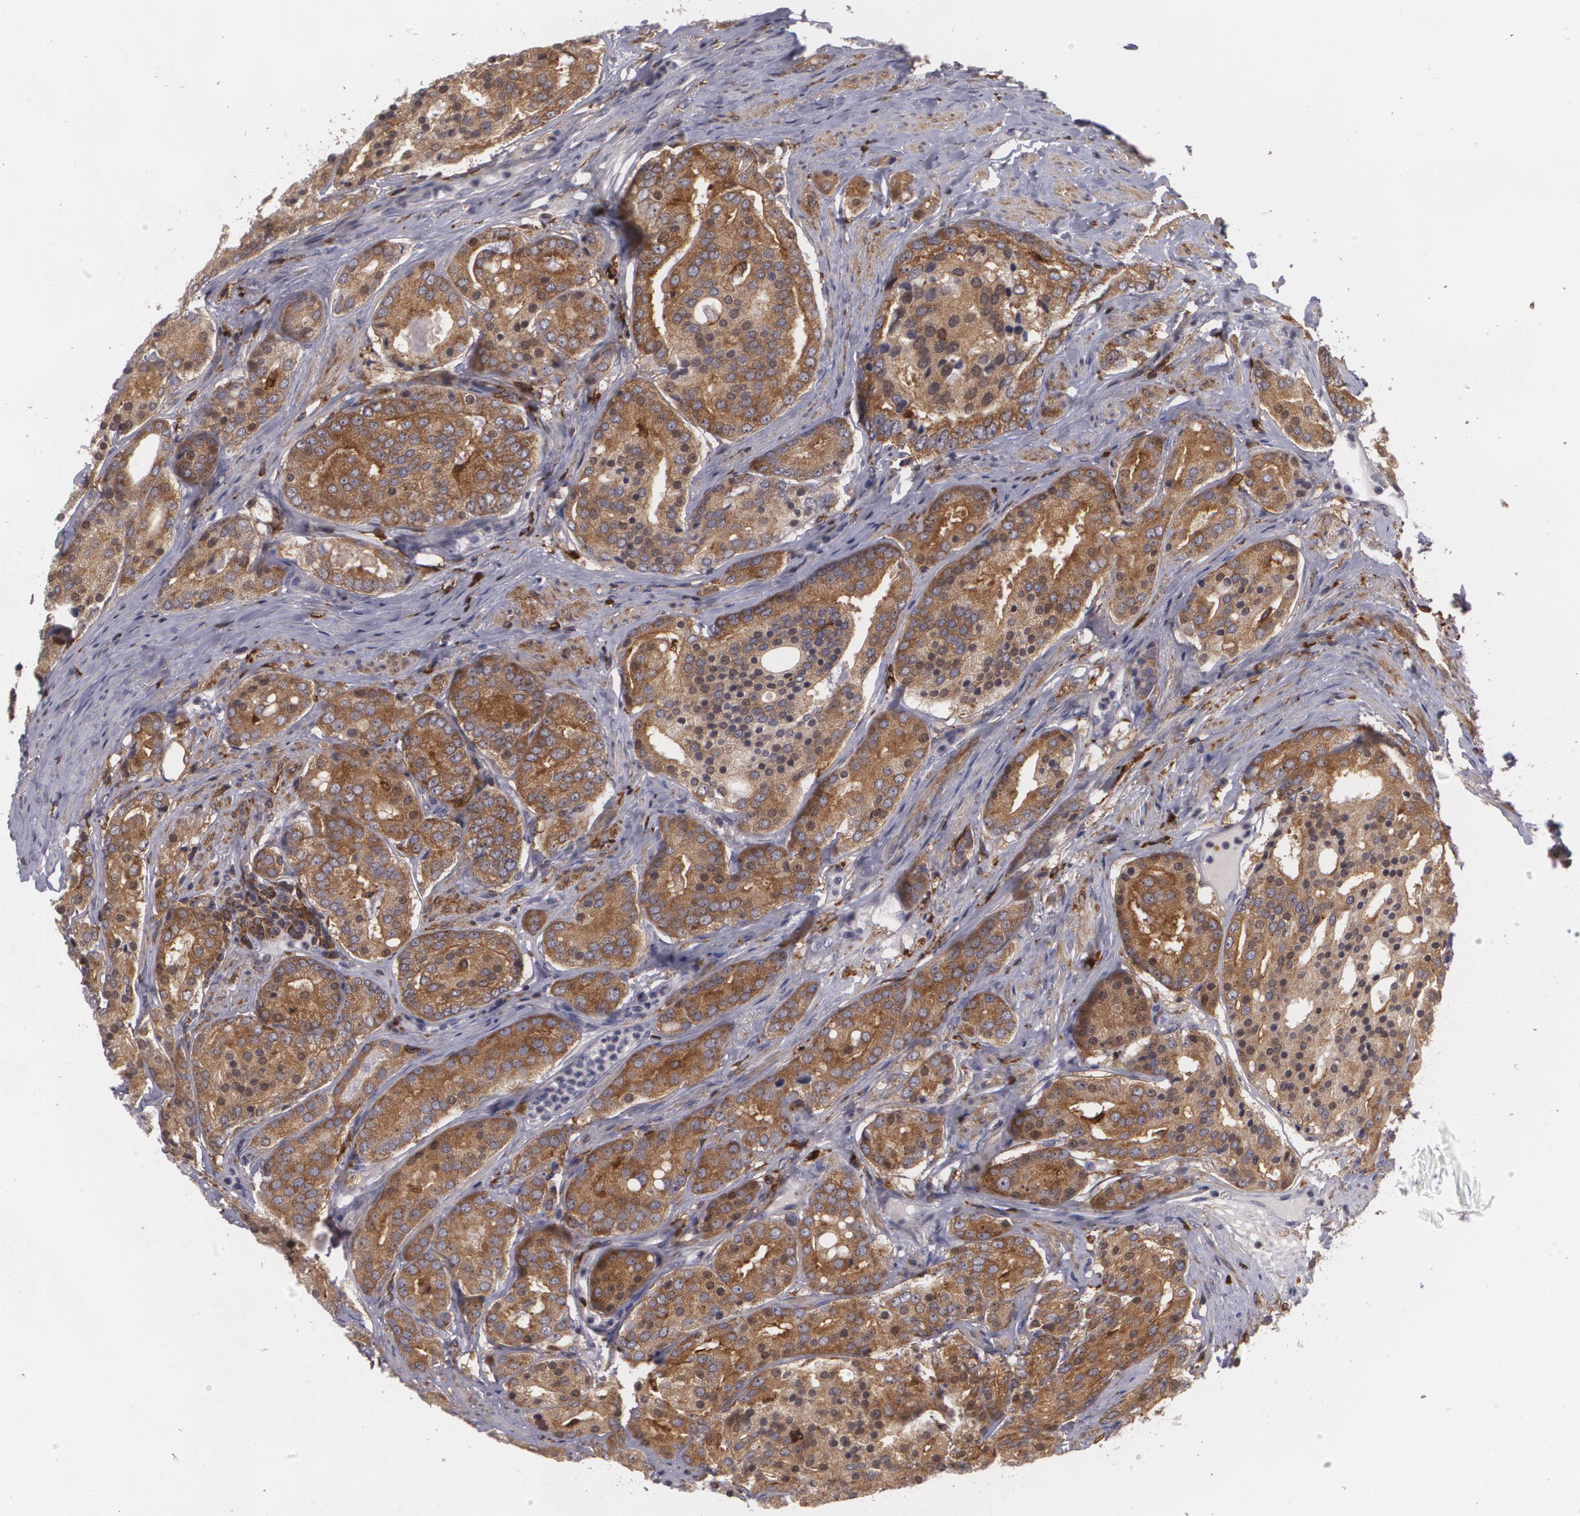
{"staining": {"intensity": "strong", "quantity": ">75%", "location": "cytoplasmic/membranous"}, "tissue": "prostate cancer", "cell_type": "Tumor cells", "image_type": "cancer", "snomed": [{"axis": "morphology", "description": "Adenocarcinoma, High grade"}, {"axis": "topography", "description": "Prostate"}], "caption": "Immunohistochemistry (IHC) of human prostate adenocarcinoma (high-grade) shows high levels of strong cytoplasmic/membranous positivity in about >75% of tumor cells. (DAB = brown stain, brightfield microscopy at high magnification).", "gene": "BIN1", "patient": {"sex": "male", "age": 64}}